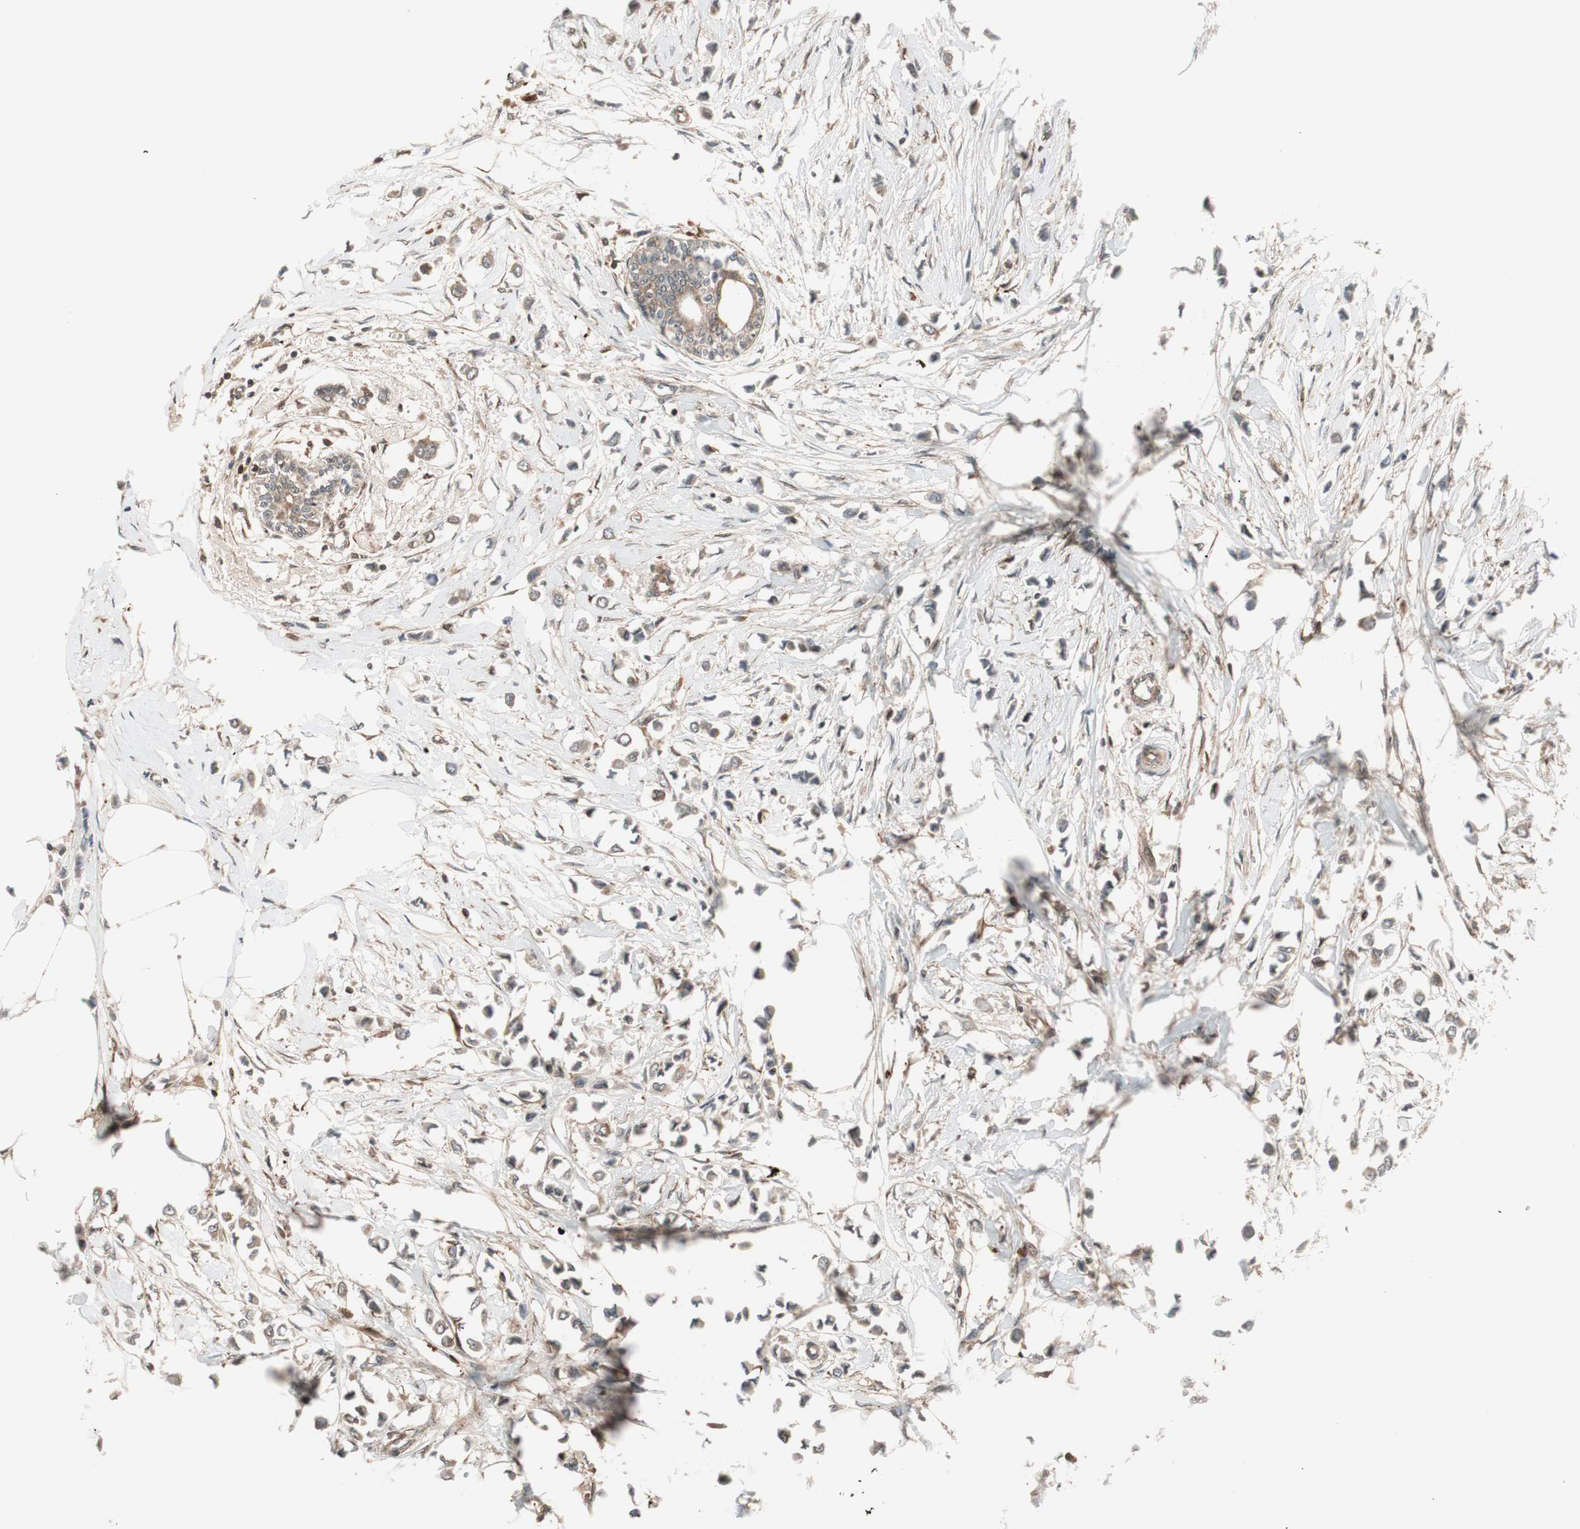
{"staining": {"intensity": "moderate", "quantity": ">75%", "location": "cytoplasmic/membranous"}, "tissue": "breast cancer", "cell_type": "Tumor cells", "image_type": "cancer", "snomed": [{"axis": "morphology", "description": "Lobular carcinoma"}, {"axis": "topography", "description": "Breast"}], "caption": "Lobular carcinoma (breast) was stained to show a protein in brown. There is medium levels of moderate cytoplasmic/membranous expression in approximately >75% of tumor cells.", "gene": "PRKG2", "patient": {"sex": "female", "age": 51}}